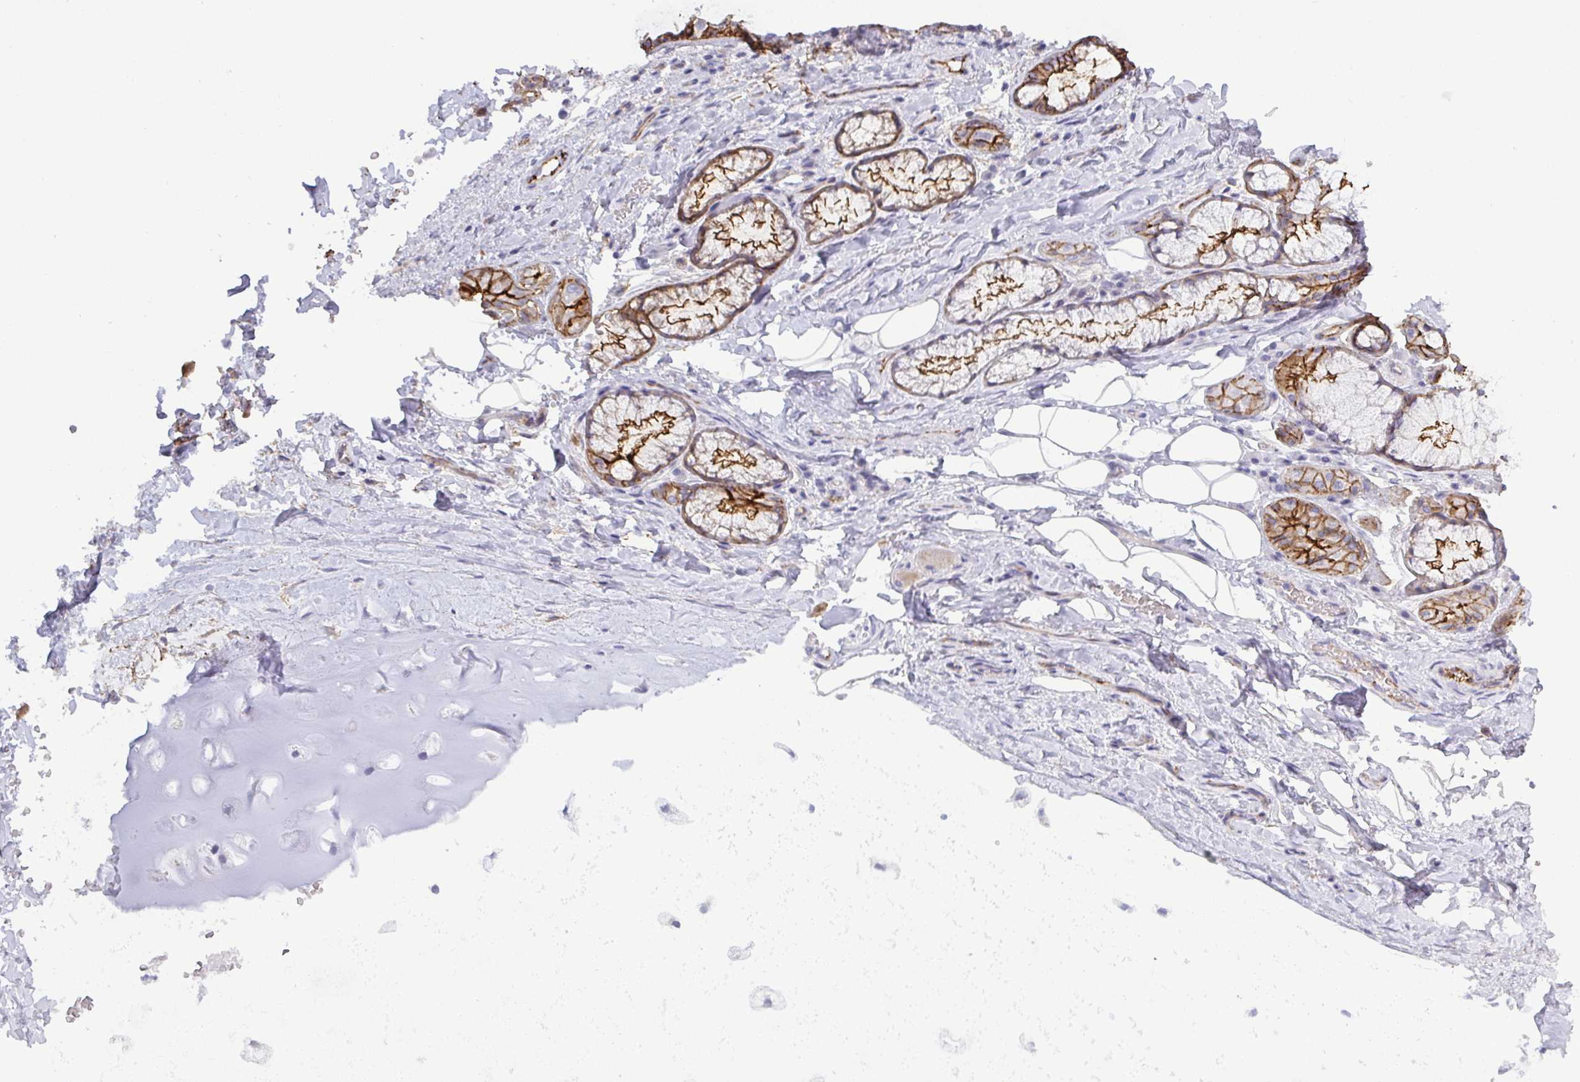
{"staining": {"intensity": "negative", "quantity": "none", "location": "none"}, "tissue": "adipose tissue", "cell_type": "Adipocytes", "image_type": "normal", "snomed": [{"axis": "morphology", "description": "Normal tissue, NOS"}, {"axis": "topography", "description": "Cartilage tissue"}, {"axis": "topography", "description": "Bronchus"}], "caption": "This micrograph is of unremarkable adipose tissue stained with immunohistochemistry to label a protein in brown with the nuclei are counter-stained blue. There is no positivity in adipocytes. The staining is performed using DAB (3,3'-diaminobenzidine) brown chromogen with nuclei counter-stained in using hematoxylin.", "gene": "LIMA1", "patient": {"sex": "male", "age": 64}}